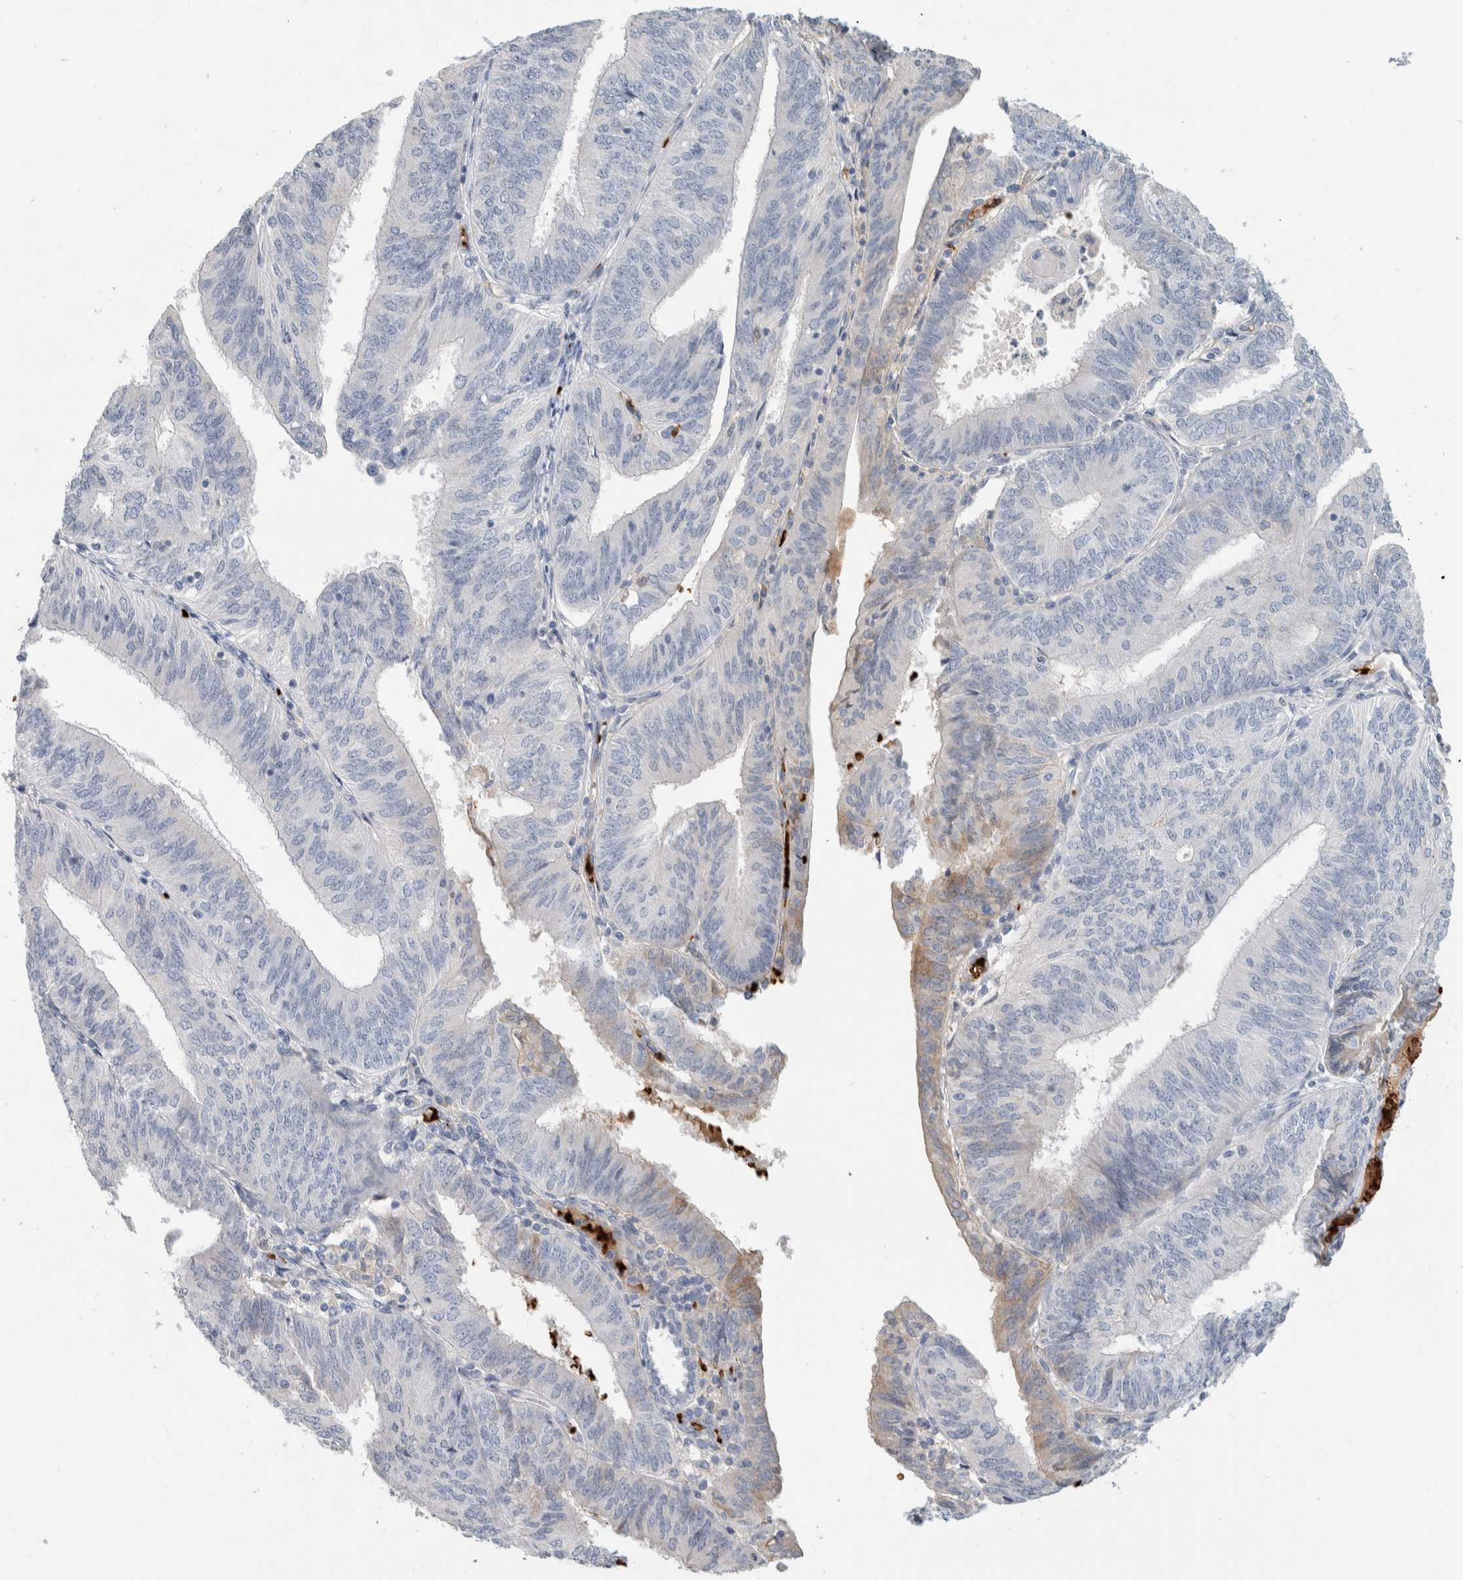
{"staining": {"intensity": "negative", "quantity": "none", "location": "none"}, "tissue": "endometrial cancer", "cell_type": "Tumor cells", "image_type": "cancer", "snomed": [{"axis": "morphology", "description": "Adenocarcinoma, NOS"}, {"axis": "topography", "description": "Endometrium"}], "caption": "Immunohistochemical staining of human endometrial cancer reveals no significant staining in tumor cells. (Stains: DAB immunohistochemistry with hematoxylin counter stain, Microscopy: brightfield microscopy at high magnification).", "gene": "CA1", "patient": {"sex": "female", "age": 58}}